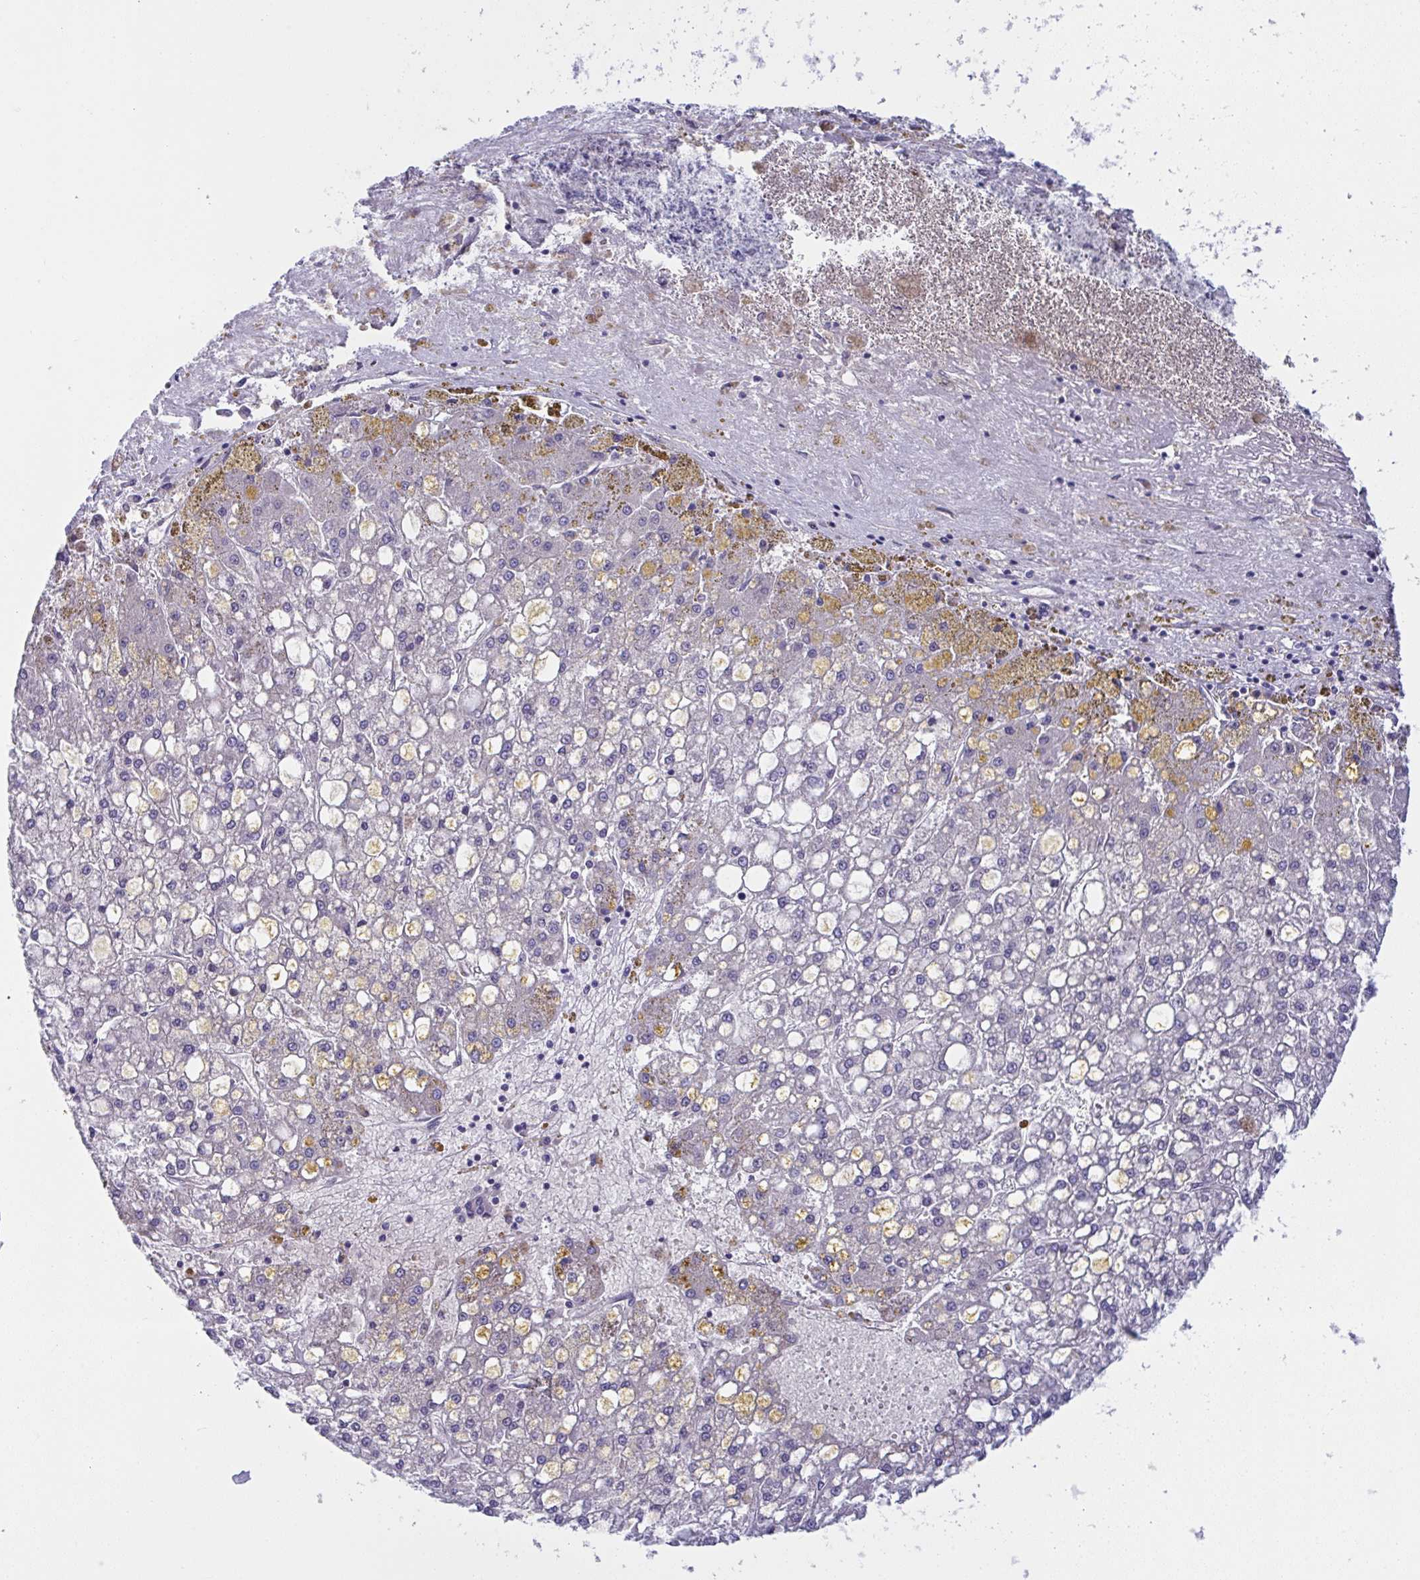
{"staining": {"intensity": "negative", "quantity": "none", "location": "none"}, "tissue": "liver cancer", "cell_type": "Tumor cells", "image_type": "cancer", "snomed": [{"axis": "morphology", "description": "Carcinoma, Hepatocellular, NOS"}, {"axis": "topography", "description": "Liver"}], "caption": "This is an immunohistochemistry (IHC) micrograph of hepatocellular carcinoma (liver). There is no staining in tumor cells.", "gene": "ZNF713", "patient": {"sex": "male", "age": 67}}